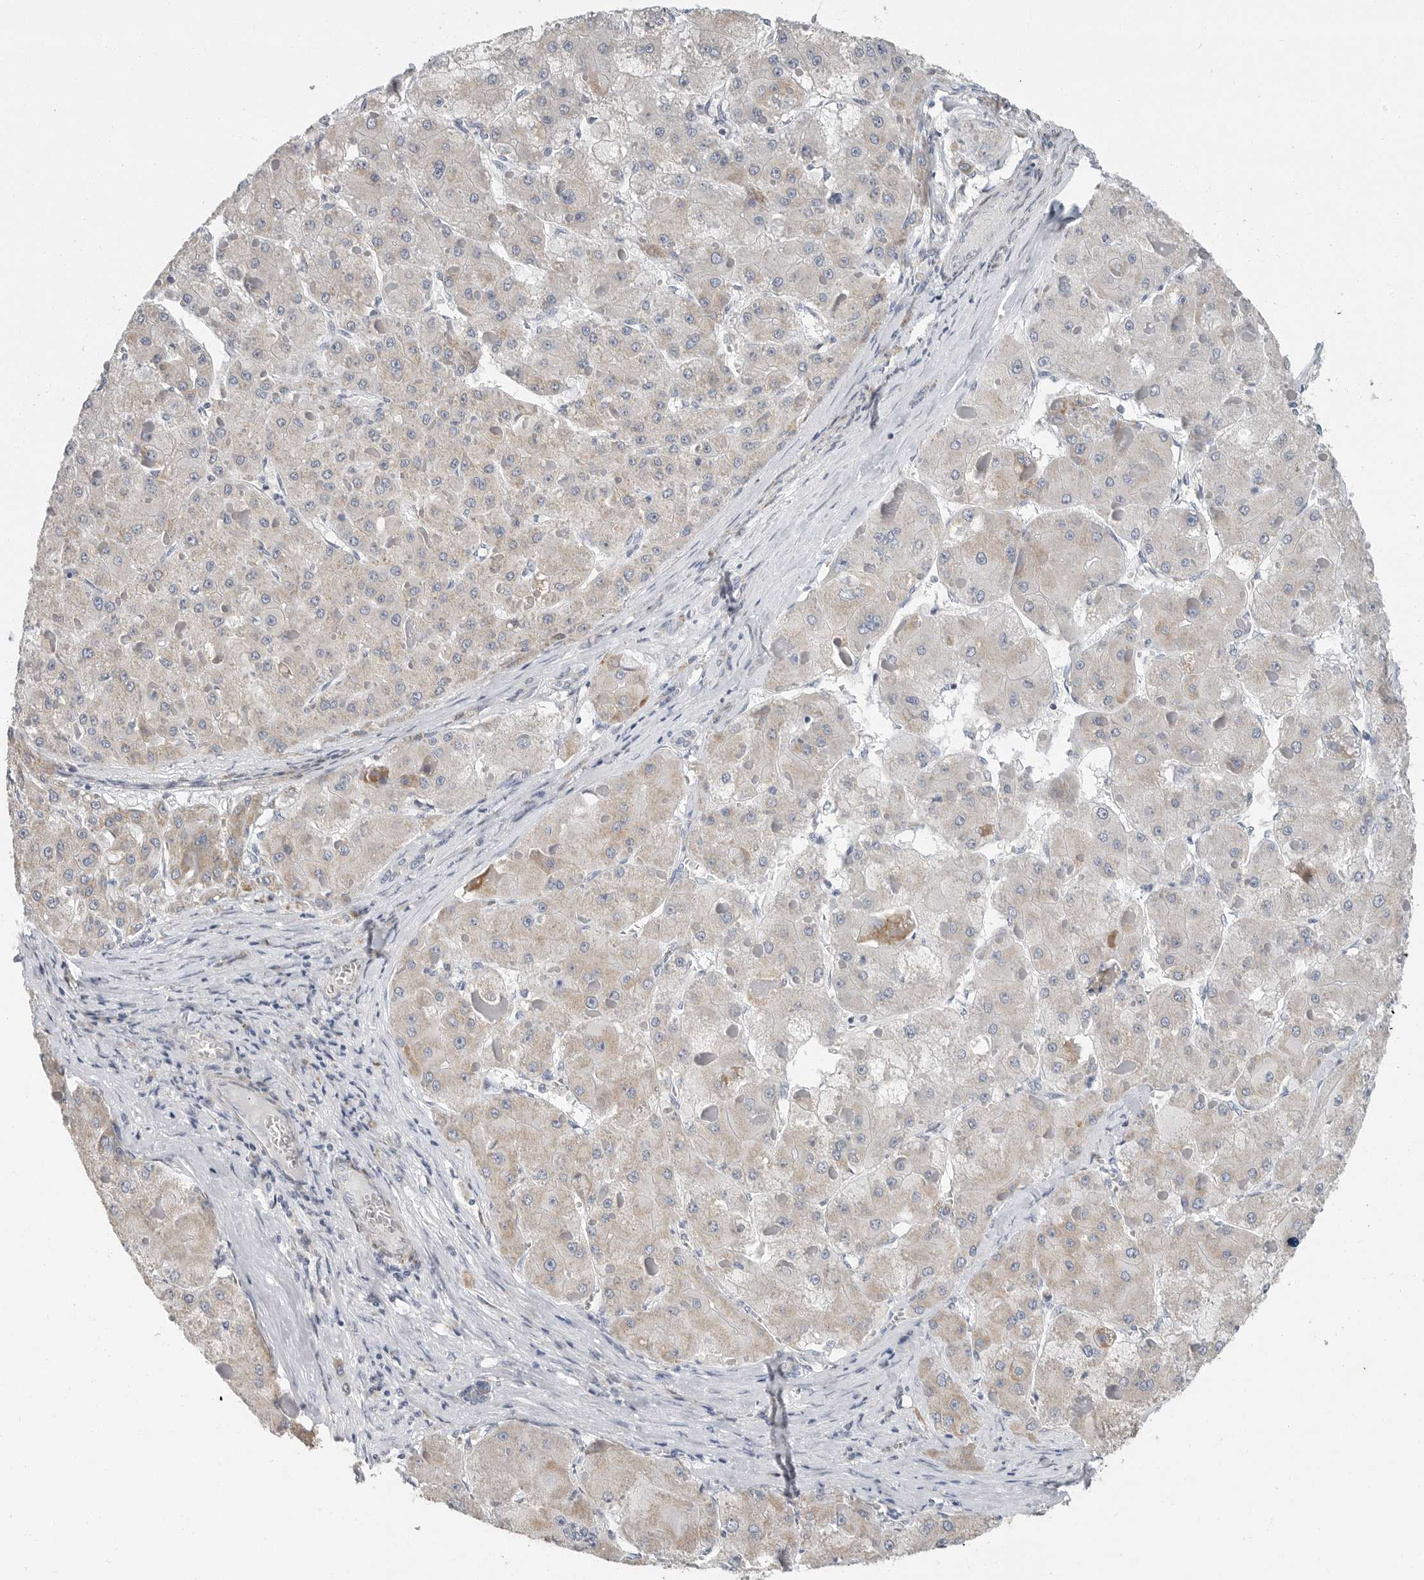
{"staining": {"intensity": "weak", "quantity": "<25%", "location": "cytoplasmic/membranous"}, "tissue": "liver cancer", "cell_type": "Tumor cells", "image_type": "cancer", "snomed": [{"axis": "morphology", "description": "Carcinoma, Hepatocellular, NOS"}, {"axis": "topography", "description": "Liver"}], "caption": "The immunohistochemistry (IHC) photomicrograph has no significant positivity in tumor cells of hepatocellular carcinoma (liver) tissue.", "gene": "PLN", "patient": {"sex": "female", "age": 73}}